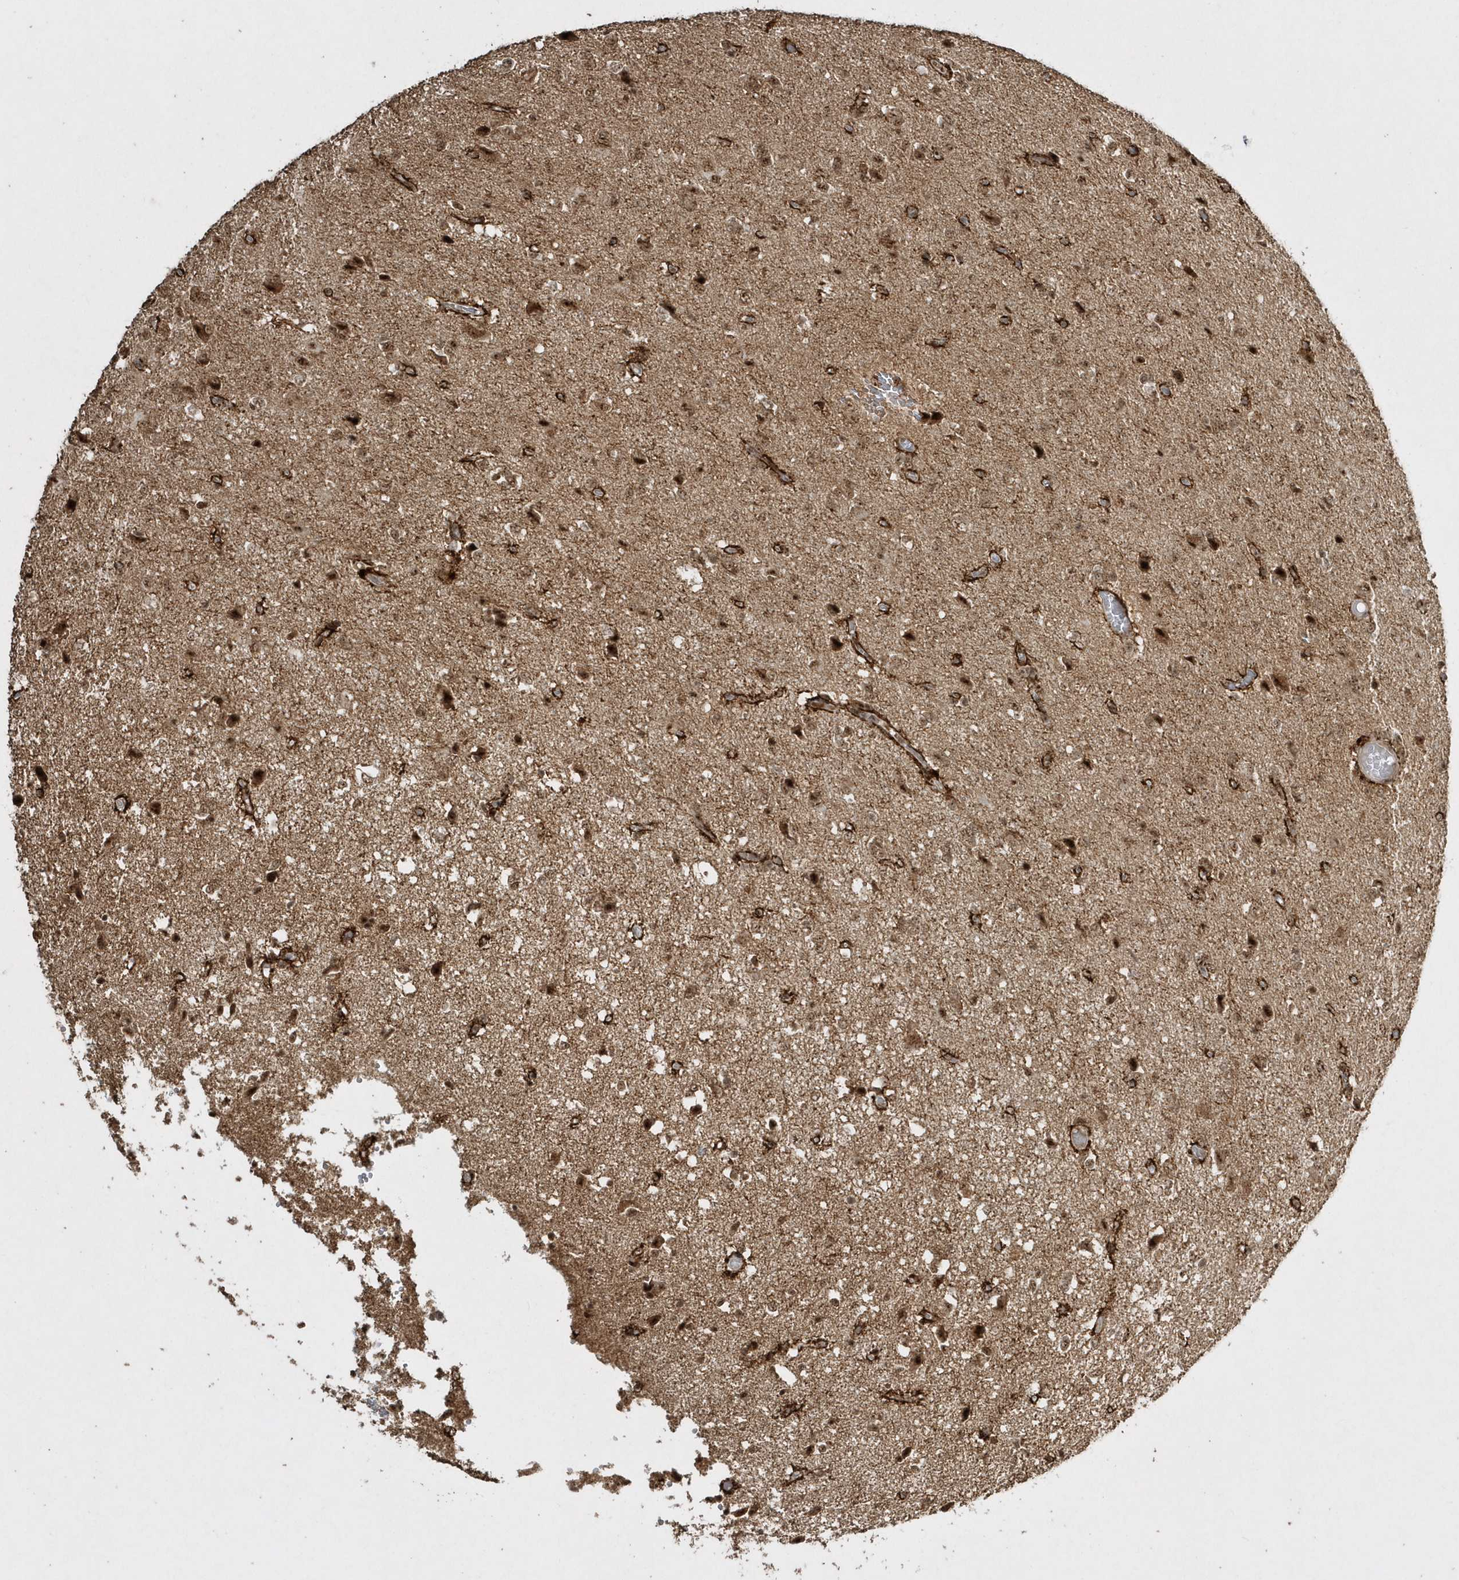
{"staining": {"intensity": "moderate", "quantity": ">75%", "location": "nuclear"}, "tissue": "glioma", "cell_type": "Tumor cells", "image_type": "cancer", "snomed": [{"axis": "morphology", "description": "Glioma, malignant, High grade"}, {"axis": "topography", "description": "Brain"}], "caption": "Malignant glioma (high-grade) stained with immunohistochemistry displays moderate nuclear expression in about >75% of tumor cells.", "gene": "POLR3B", "patient": {"sex": "female", "age": 59}}